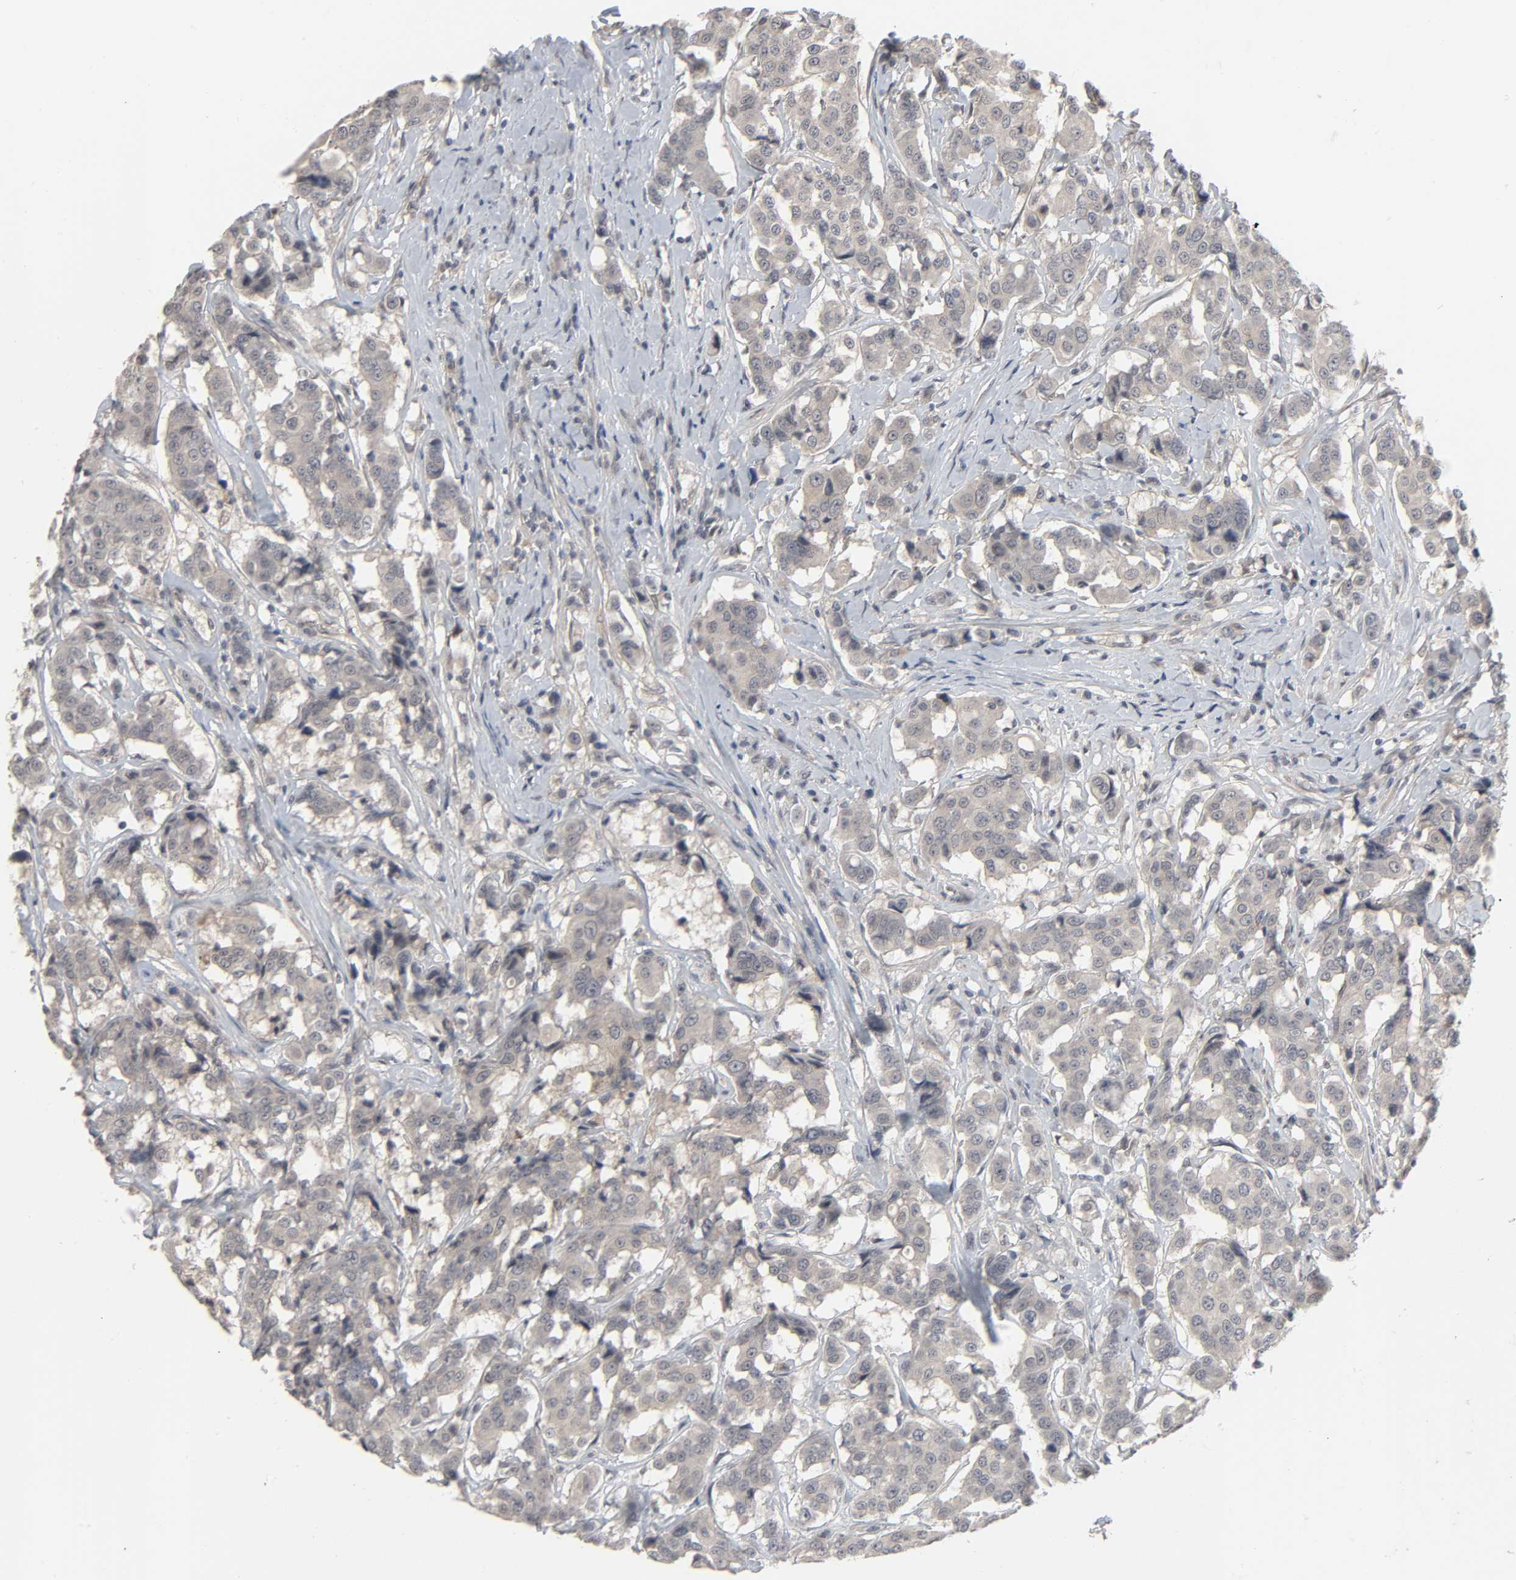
{"staining": {"intensity": "negative", "quantity": "none", "location": "none"}, "tissue": "breast cancer", "cell_type": "Tumor cells", "image_type": "cancer", "snomed": [{"axis": "morphology", "description": "Duct carcinoma"}, {"axis": "topography", "description": "Breast"}], "caption": "Protein analysis of breast infiltrating ductal carcinoma demonstrates no significant positivity in tumor cells.", "gene": "ZNF222", "patient": {"sex": "female", "age": 27}}